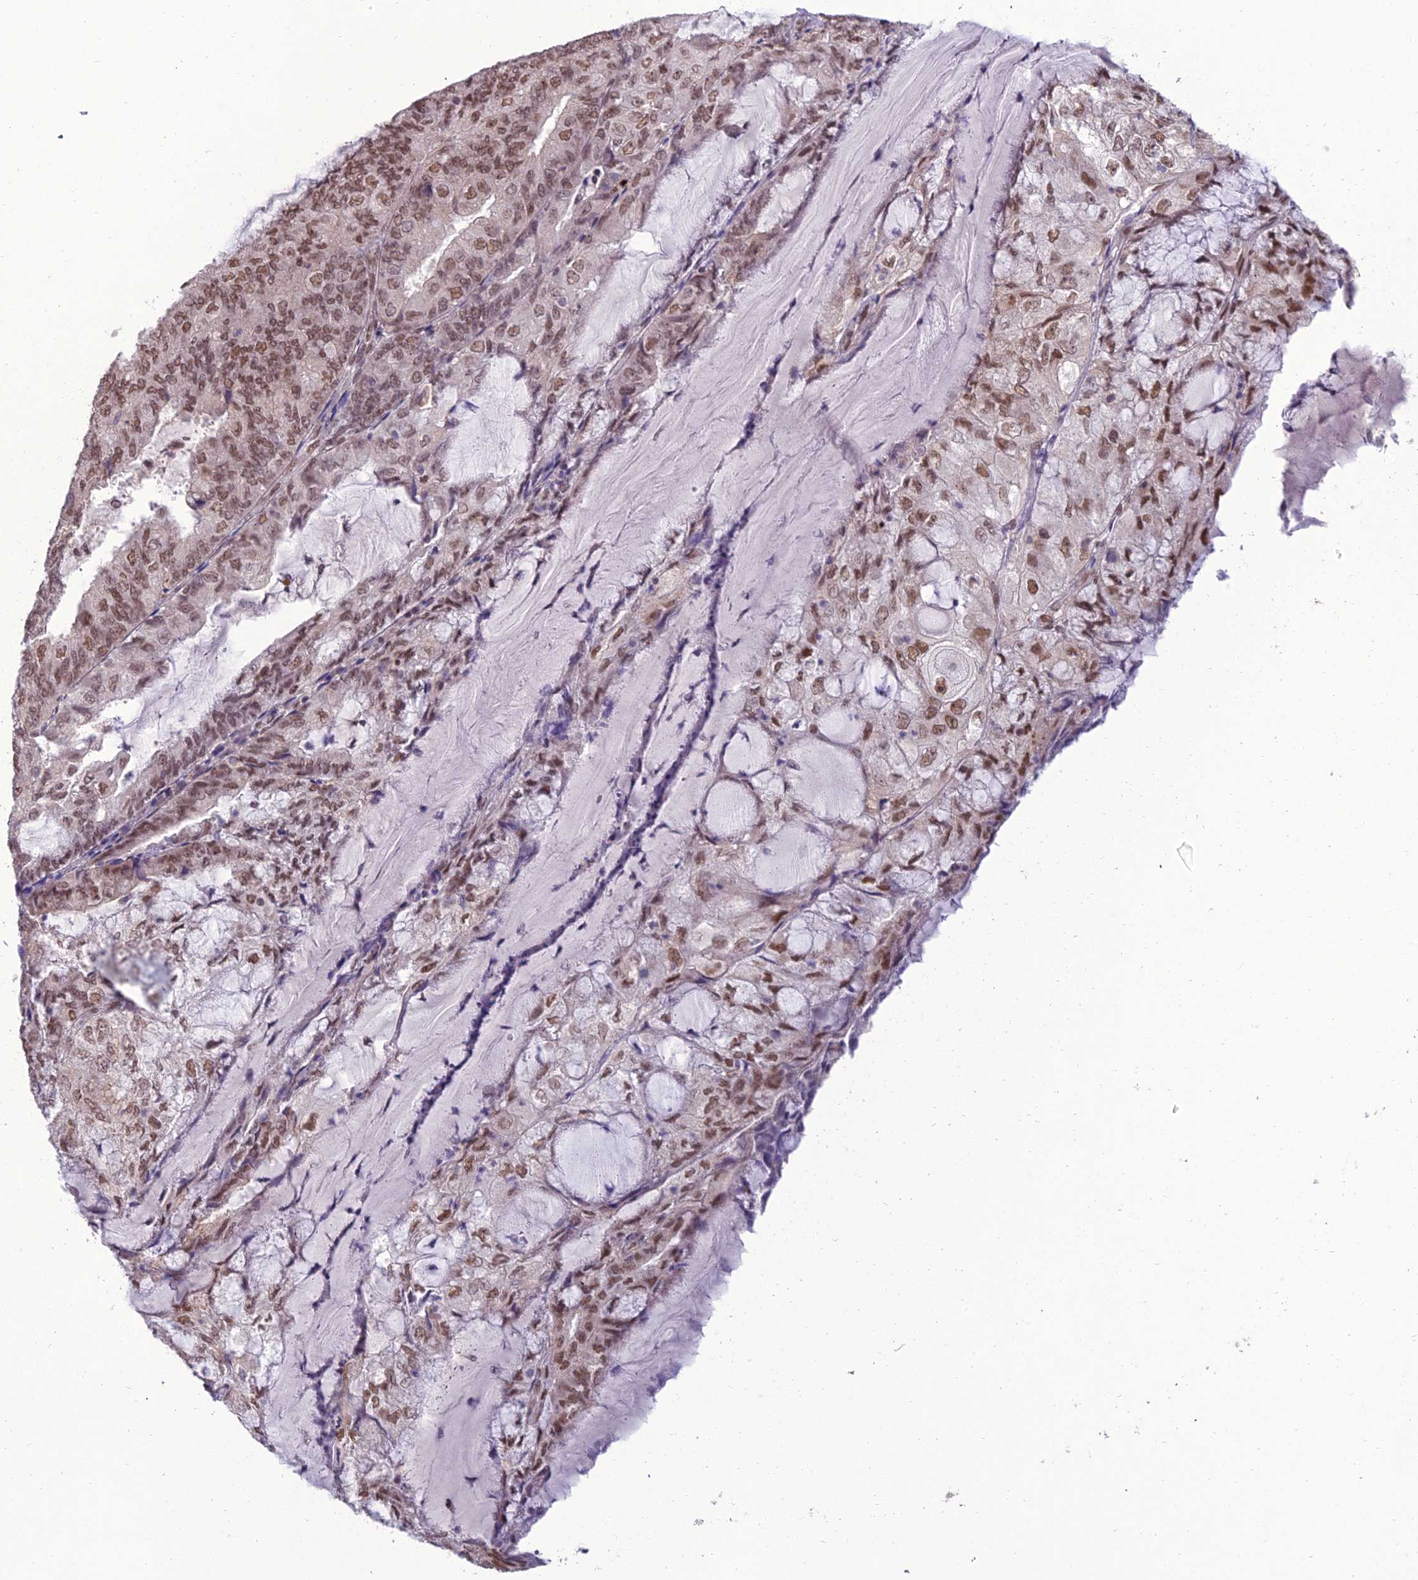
{"staining": {"intensity": "moderate", "quantity": ">75%", "location": "nuclear"}, "tissue": "endometrial cancer", "cell_type": "Tumor cells", "image_type": "cancer", "snomed": [{"axis": "morphology", "description": "Adenocarcinoma, NOS"}, {"axis": "topography", "description": "Endometrium"}], "caption": "This is an image of IHC staining of endometrial adenocarcinoma, which shows moderate expression in the nuclear of tumor cells.", "gene": "RANBP3", "patient": {"sex": "female", "age": 81}}